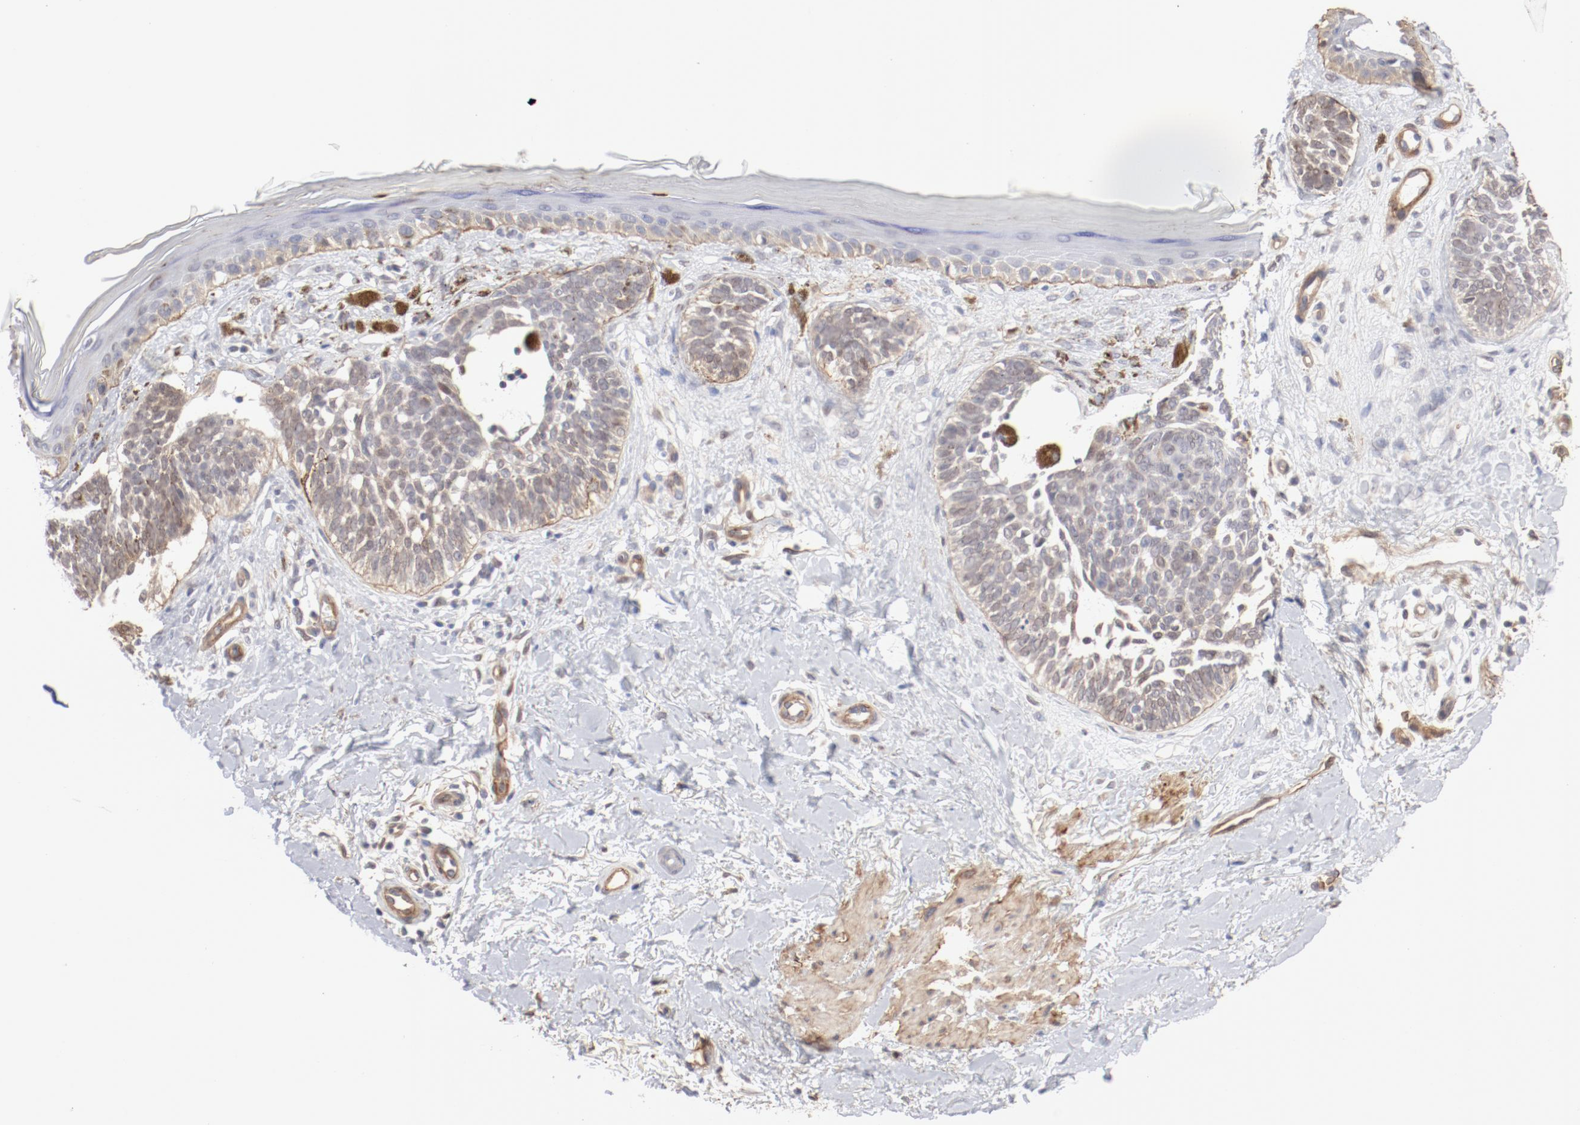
{"staining": {"intensity": "negative", "quantity": "none", "location": "none"}, "tissue": "skin cancer", "cell_type": "Tumor cells", "image_type": "cancer", "snomed": [{"axis": "morphology", "description": "Normal tissue, NOS"}, {"axis": "morphology", "description": "Basal cell carcinoma"}, {"axis": "topography", "description": "Skin"}], "caption": "Immunohistochemistry of human skin cancer reveals no staining in tumor cells. Nuclei are stained in blue.", "gene": "MAGED4", "patient": {"sex": "female", "age": 58}}